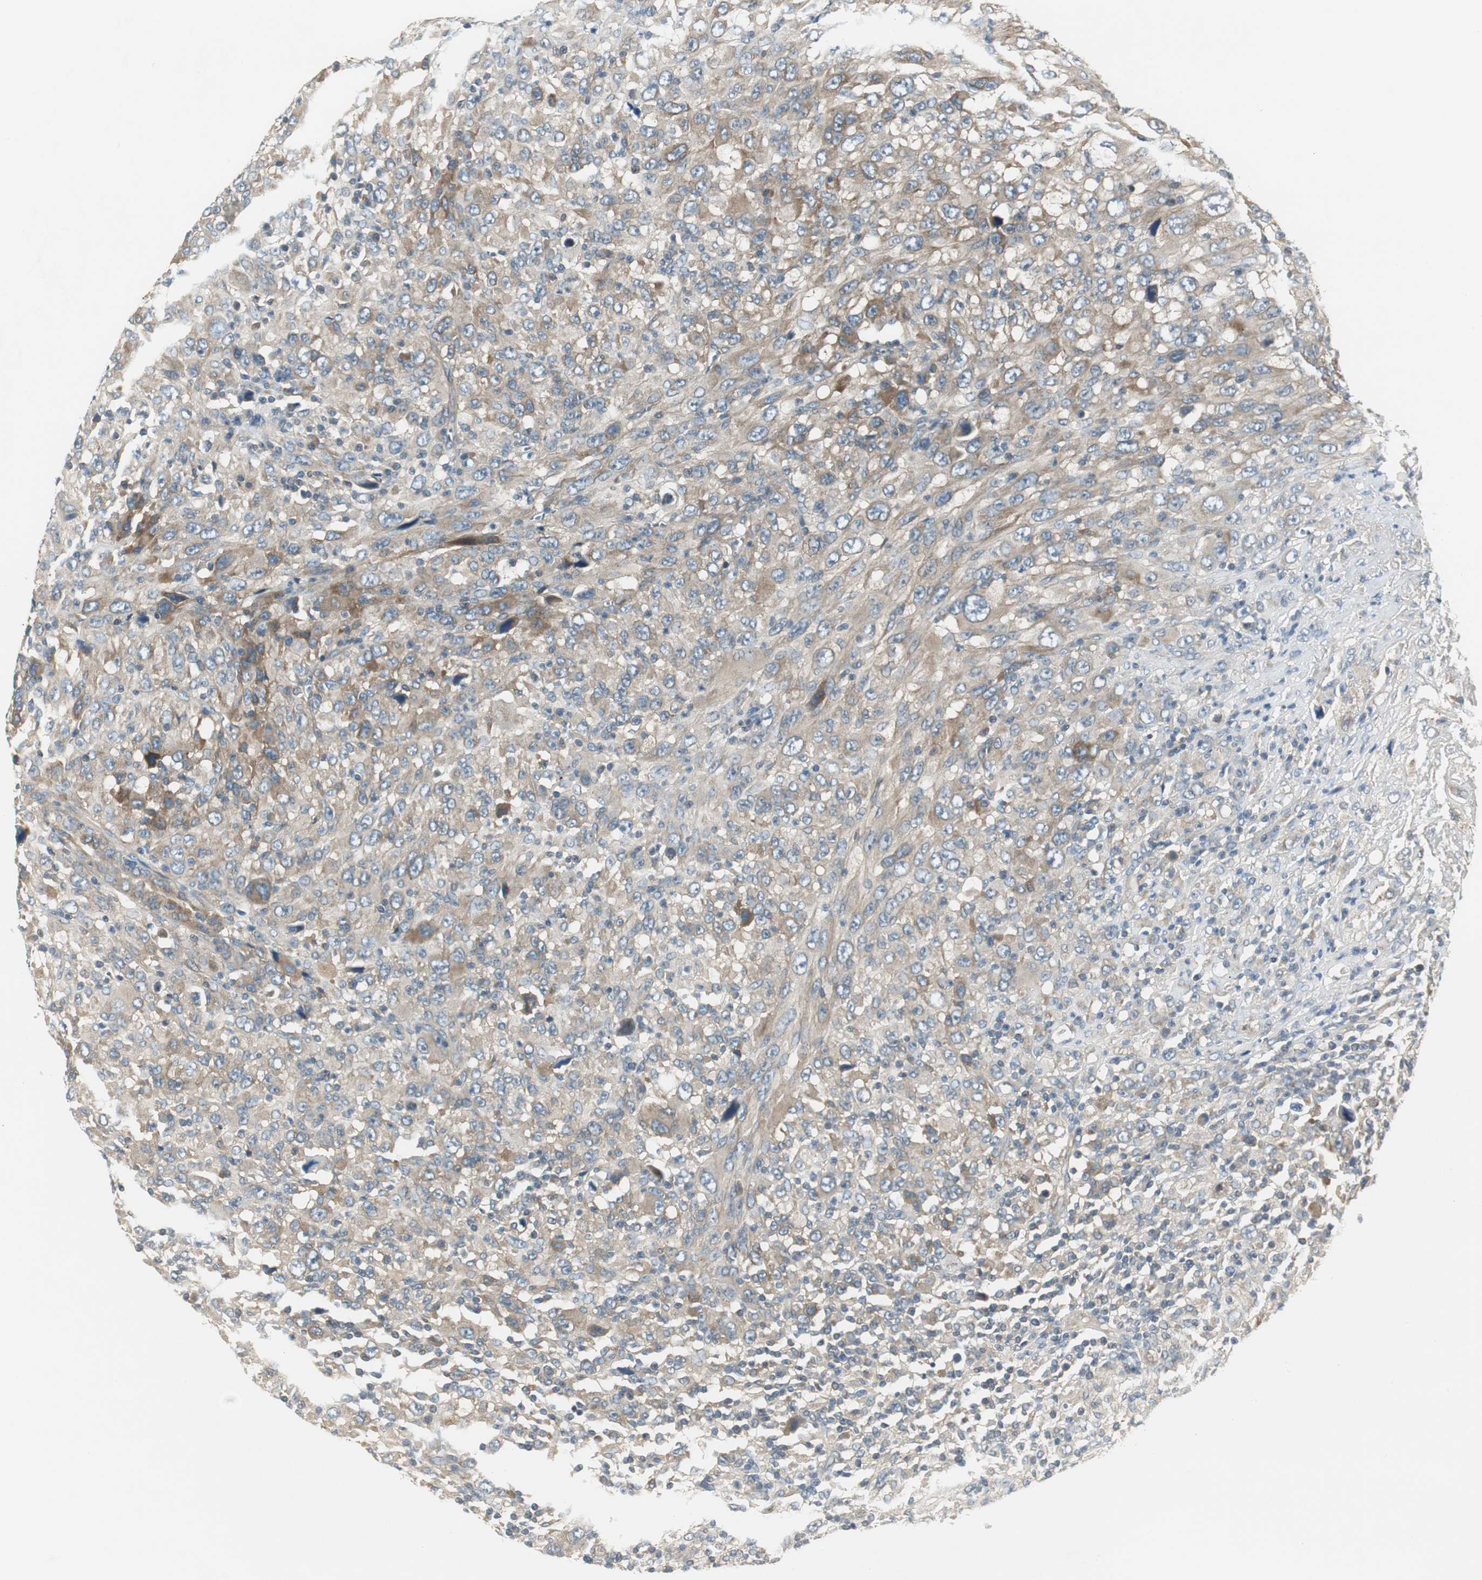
{"staining": {"intensity": "weak", "quantity": ">75%", "location": "cytoplasmic/membranous"}, "tissue": "melanoma", "cell_type": "Tumor cells", "image_type": "cancer", "snomed": [{"axis": "morphology", "description": "Malignant melanoma, Metastatic site"}, {"axis": "topography", "description": "Skin"}], "caption": "Protein expression analysis of melanoma exhibits weak cytoplasmic/membranous staining in approximately >75% of tumor cells. (DAB = brown stain, brightfield microscopy at high magnification).", "gene": "PRKAA1", "patient": {"sex": "female", "age": 56}}